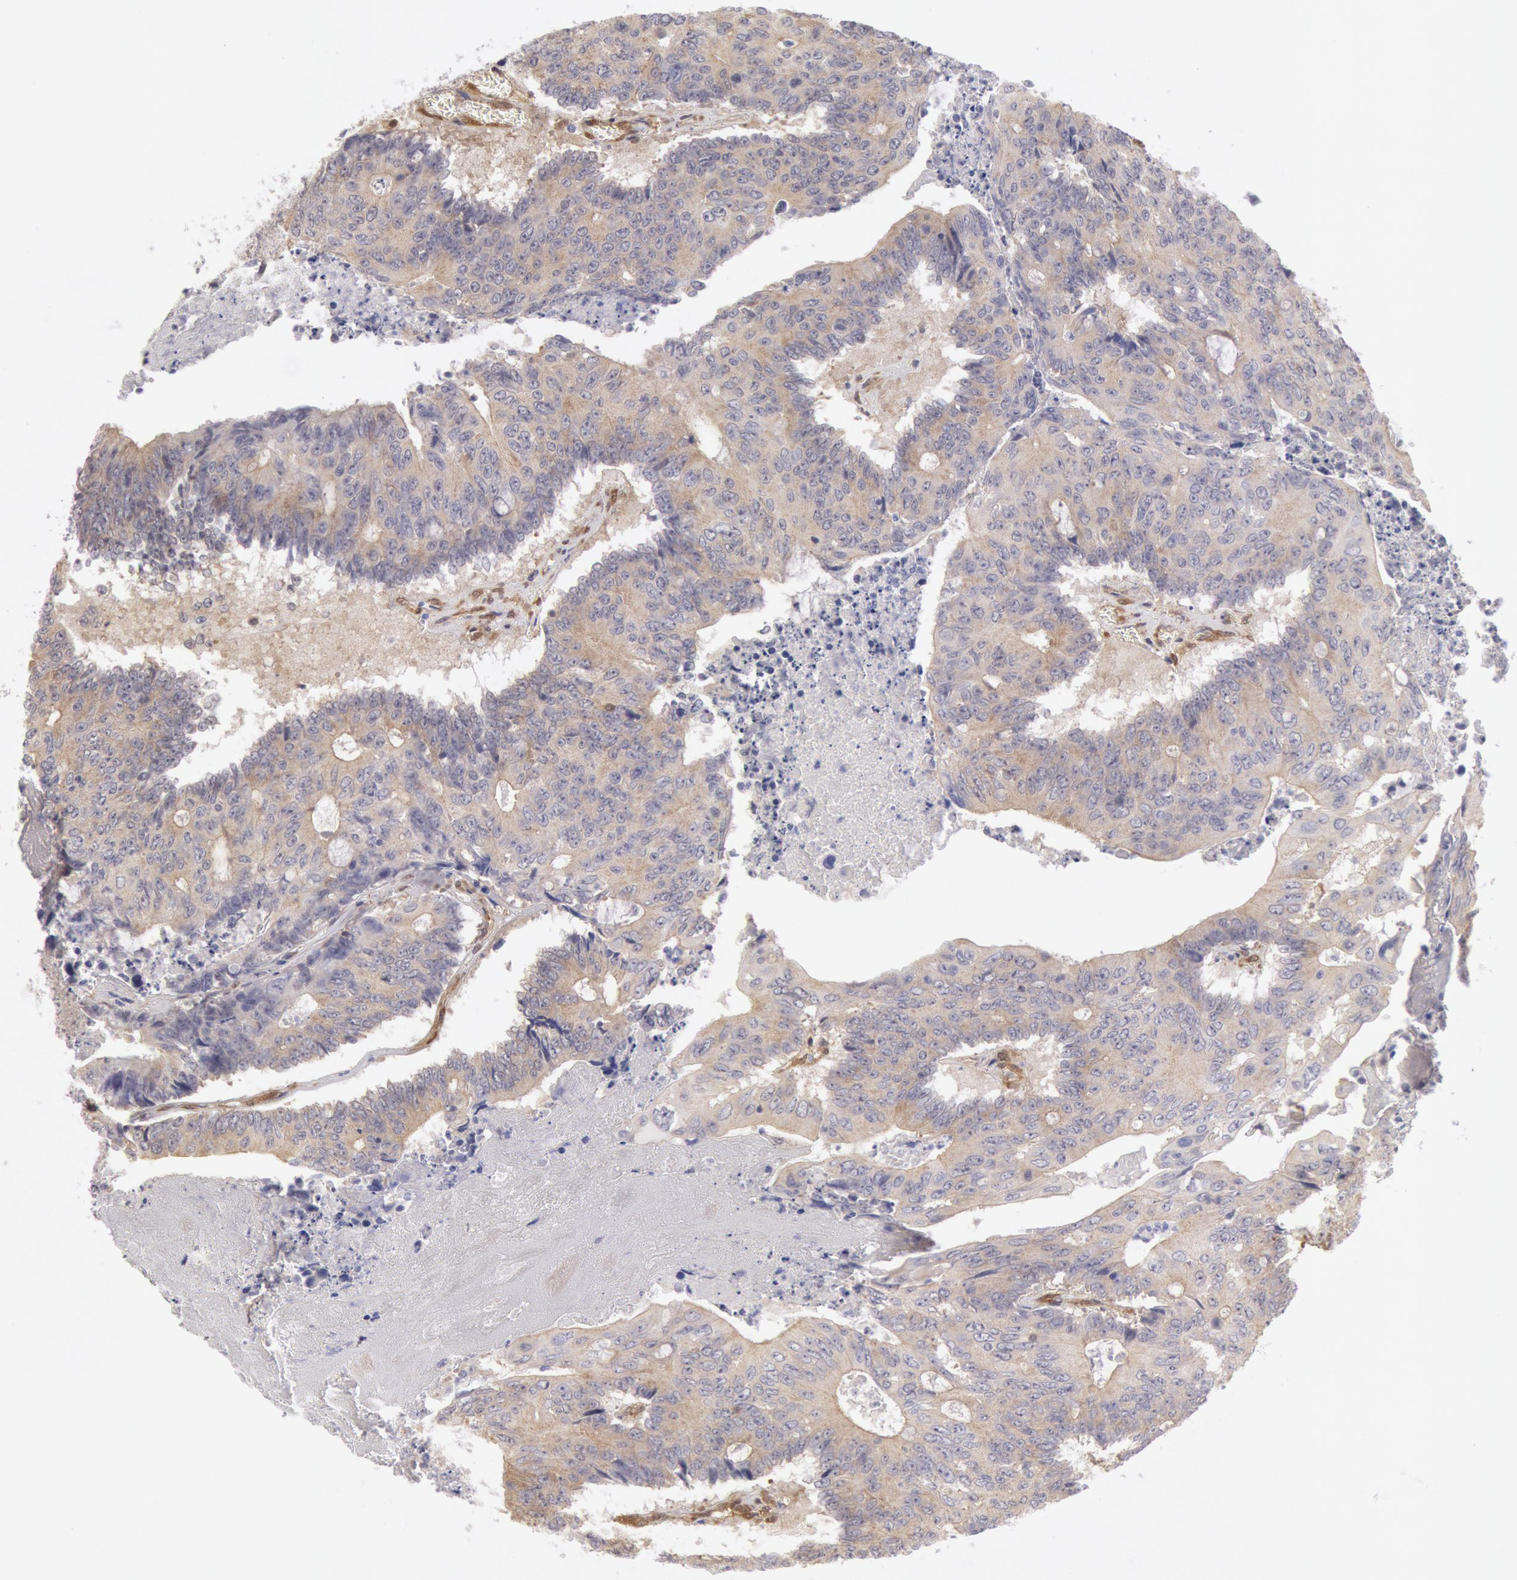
{"staining": {"intensity": "weak", "quantity": "25%-75%", "location": "cytoplasmic/membranous"}, "tissue": "colorectal cancer", "cell_type": "Tumor cells", "image_type": "cancer", "snomed": [{"axis": "morphology", "description": "Adenocarcinoma, NOS"}, {"axis": "topography", "description": "Colon"}], "caption": "This image displays colorectal cancer stained with IHC to label a protein in brown. The cytoplasmic/membranous of tumor cells show weak positivity for the protein. Nuclei are counter-stained blue.", "gene": "CCDC50", "patient": {"sex": "male", "age": 65}}